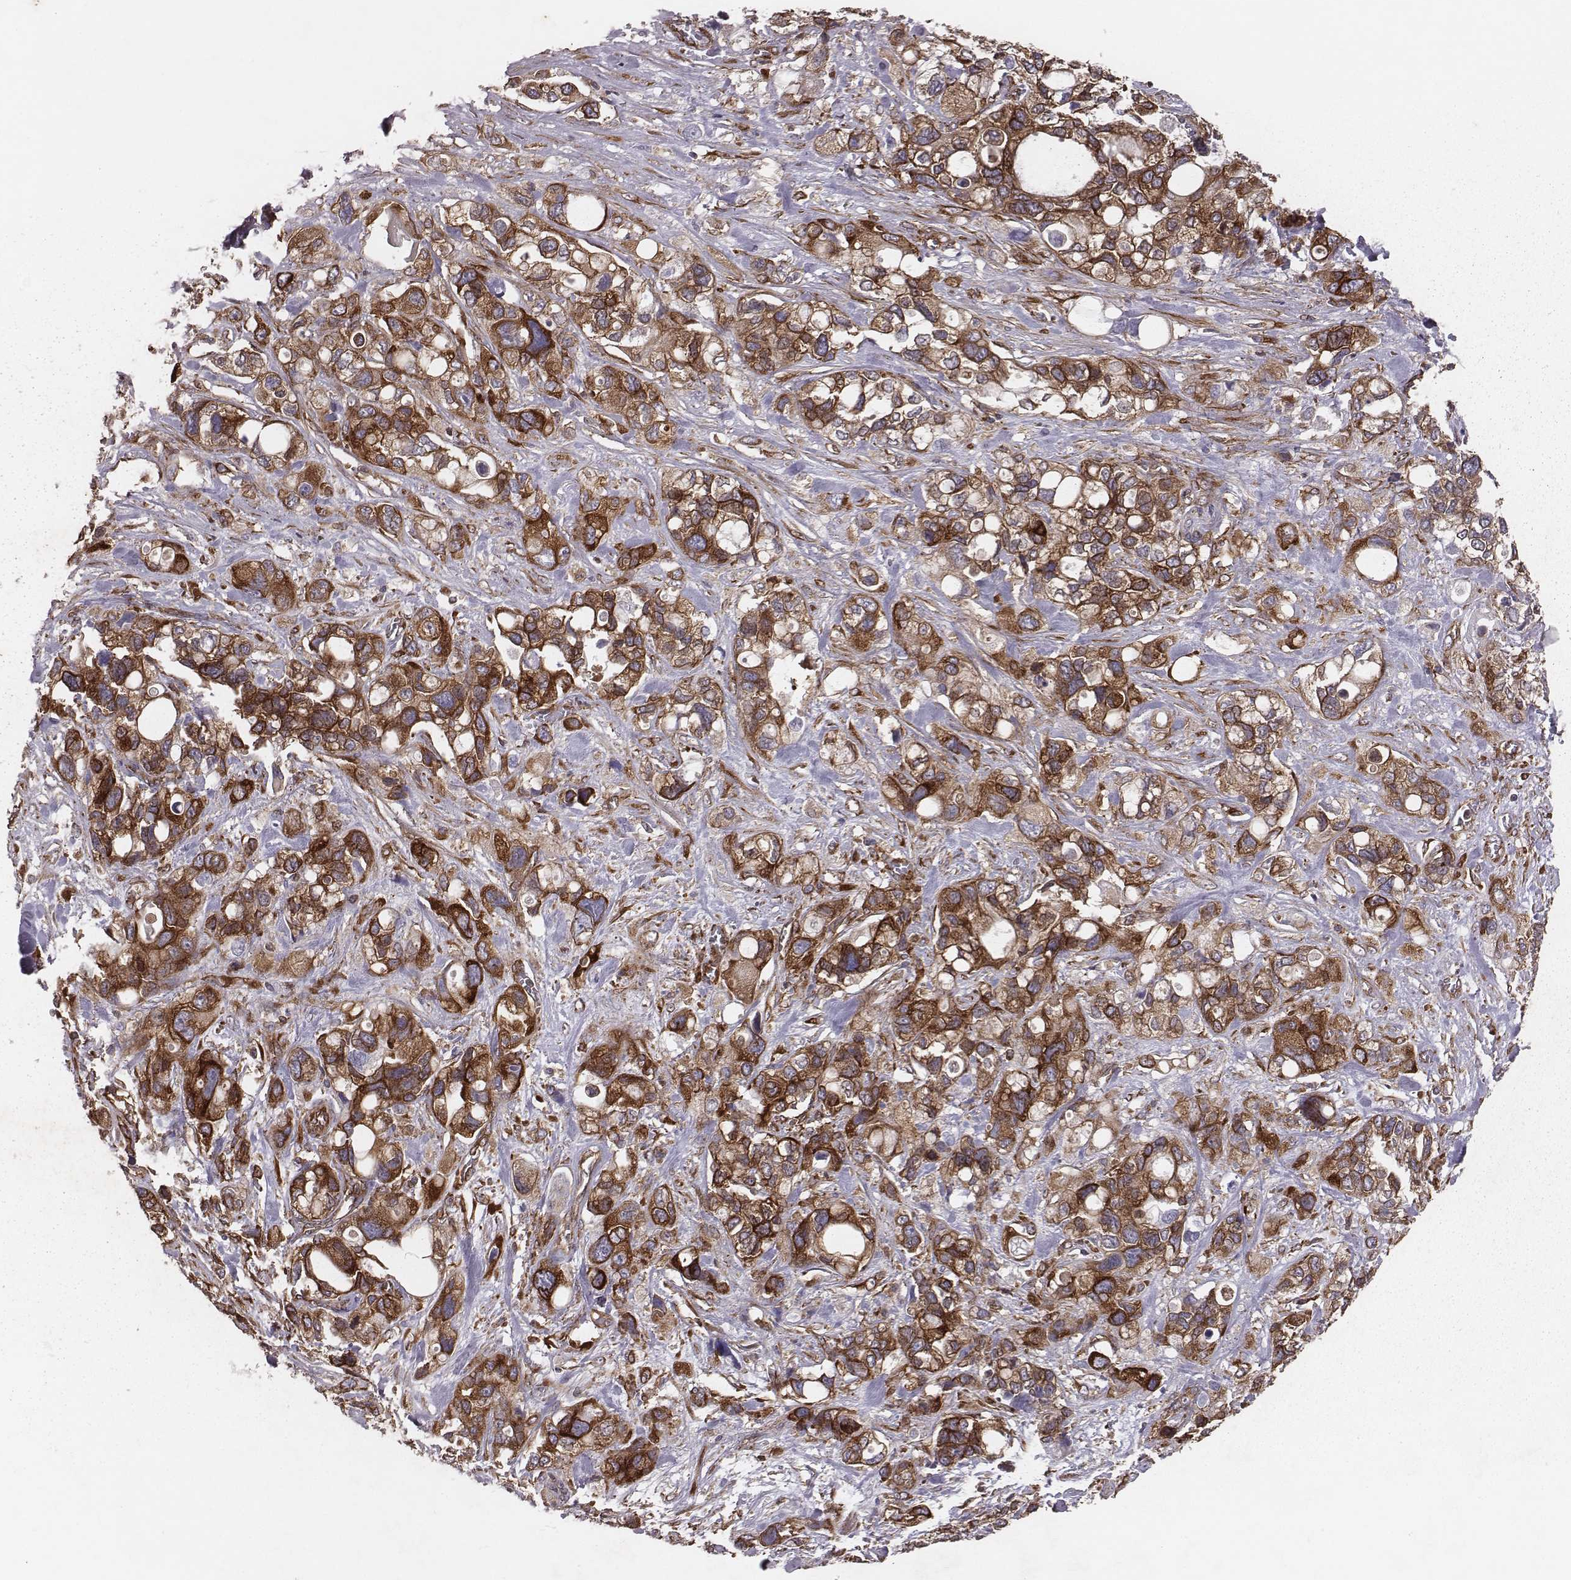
{"staining": {"intensity": "strong", "quantity": ">75%", "location": "cytoplasmic/membranous"}, "tissue": "stomach cancer", "cell_type": "Tumor cells", "image_type": "cancer", "snomed": [{"axis": "morphology", "description": "Adenocarcinoma, NOS"}, {"axis": "topography", "description": "Stomach, upper"}], "caption": "Strong cytoplasmic/membranous staining for a protein is seen in about >75% of tumor cells of stomach cancer (adenocarcinoma) using immunohistochemistry.", "gene": "TXLNA", "patient": {"sex": "female", "age": 81}}